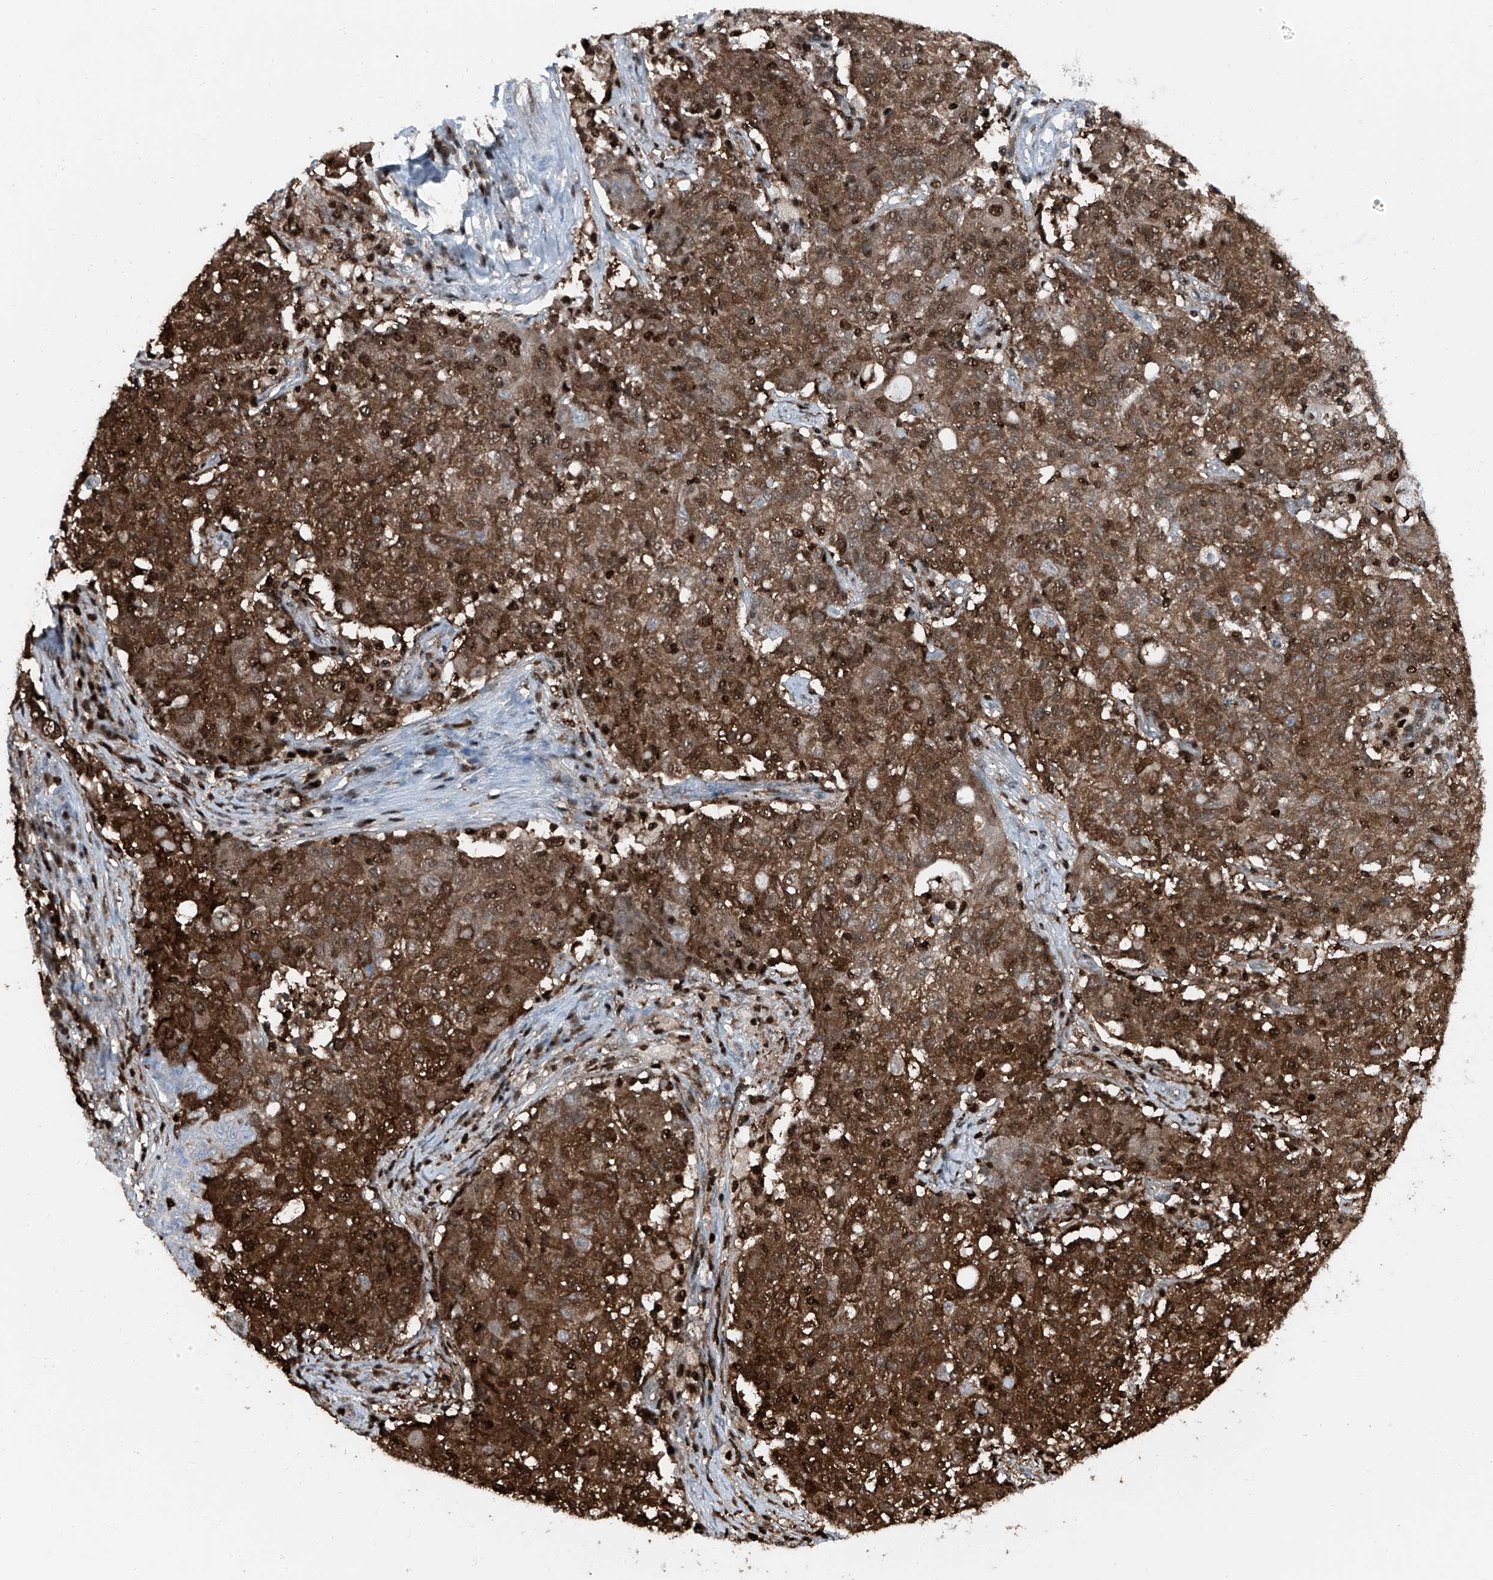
{"staining": {"intensity": "strong", "quantity": ">75%", "location": "cytoplasmic/membranous,nuclear"}, "tissue": "ovarian cancer", "cell_type": "Tumor cells", "image_type": "cancer", "snomed": [{"axis": "morphology", "description": "Carcinoma, endometroid"}, {"axis": "topography", "description": "Ovary"}], "caption": "IHC photomicrograph of neoplastic tissue: human ovarian endometroid carcinoma stained using IHC demonstrates high levels of strong protein expression localized specifically in the cytoplasmic/membranous and nuclear of tumor cells, appearing as a cytoplasmic/membranous and nuclear brown color.", "gene": "PSMB10", "patient": {"sex": "female", "age": 42}}